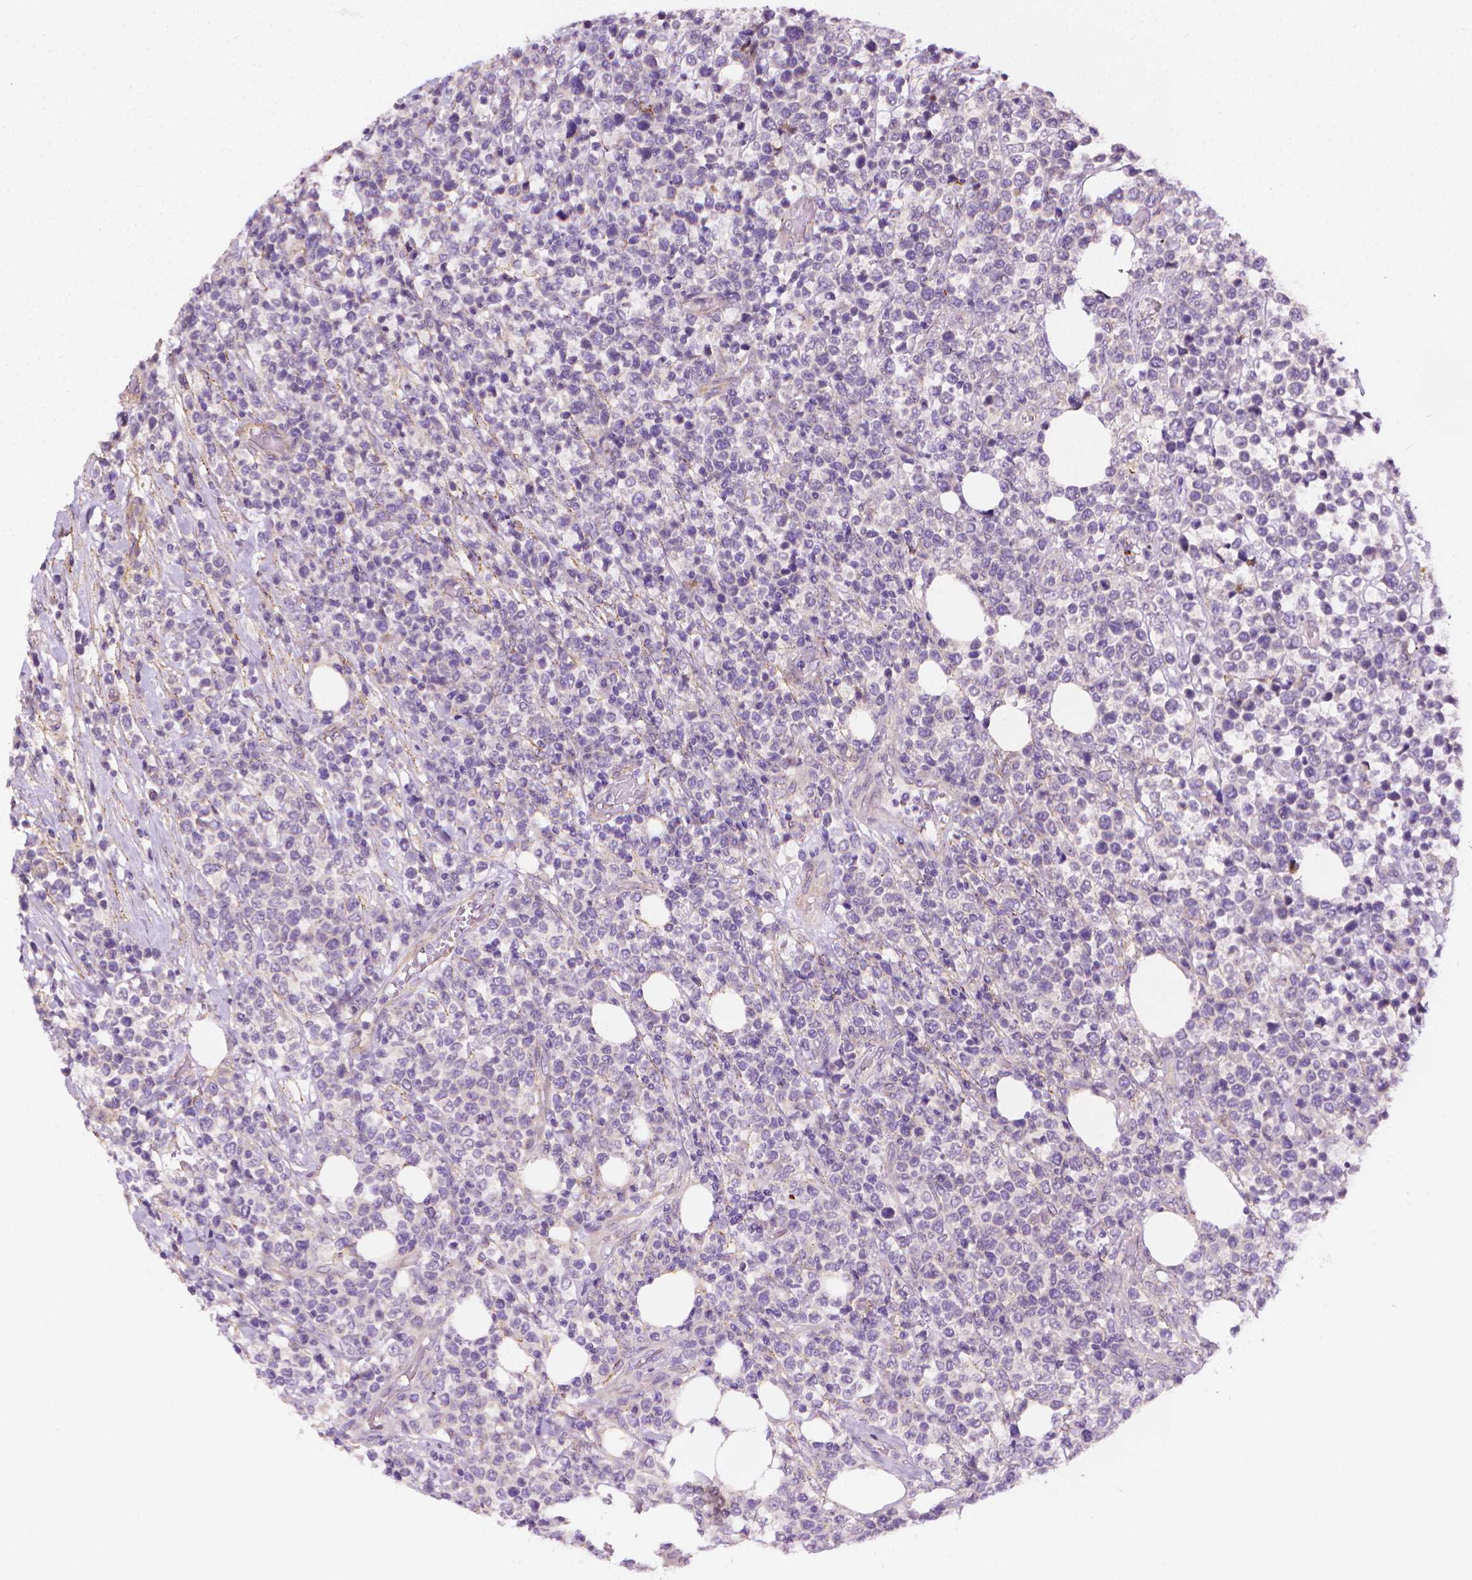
{"staining": {"intensity": "negative", "quantity": "none", "location": "none"}, "tissue": "lymphoma", "cell_type": "Tumor cells", "image_type": "cancer", "snomed": [{"axis": "morphology", "description": "Malignant lymphoma, non-Hodgkin's type, High grade"}, {"axis": "topography", "description": "Soft tissue"}], "caption": "This histopathology image is of high-grade malignant lymphoma, non-Hodgkin's type stained with immunohistochemistry (IHC) to label a protein in brown with the nuclei are counter-stained blue. There is no positivity in tumor cells.", "gene": "MCOLN3", "patient": {"sex": "female", "age": 56}}